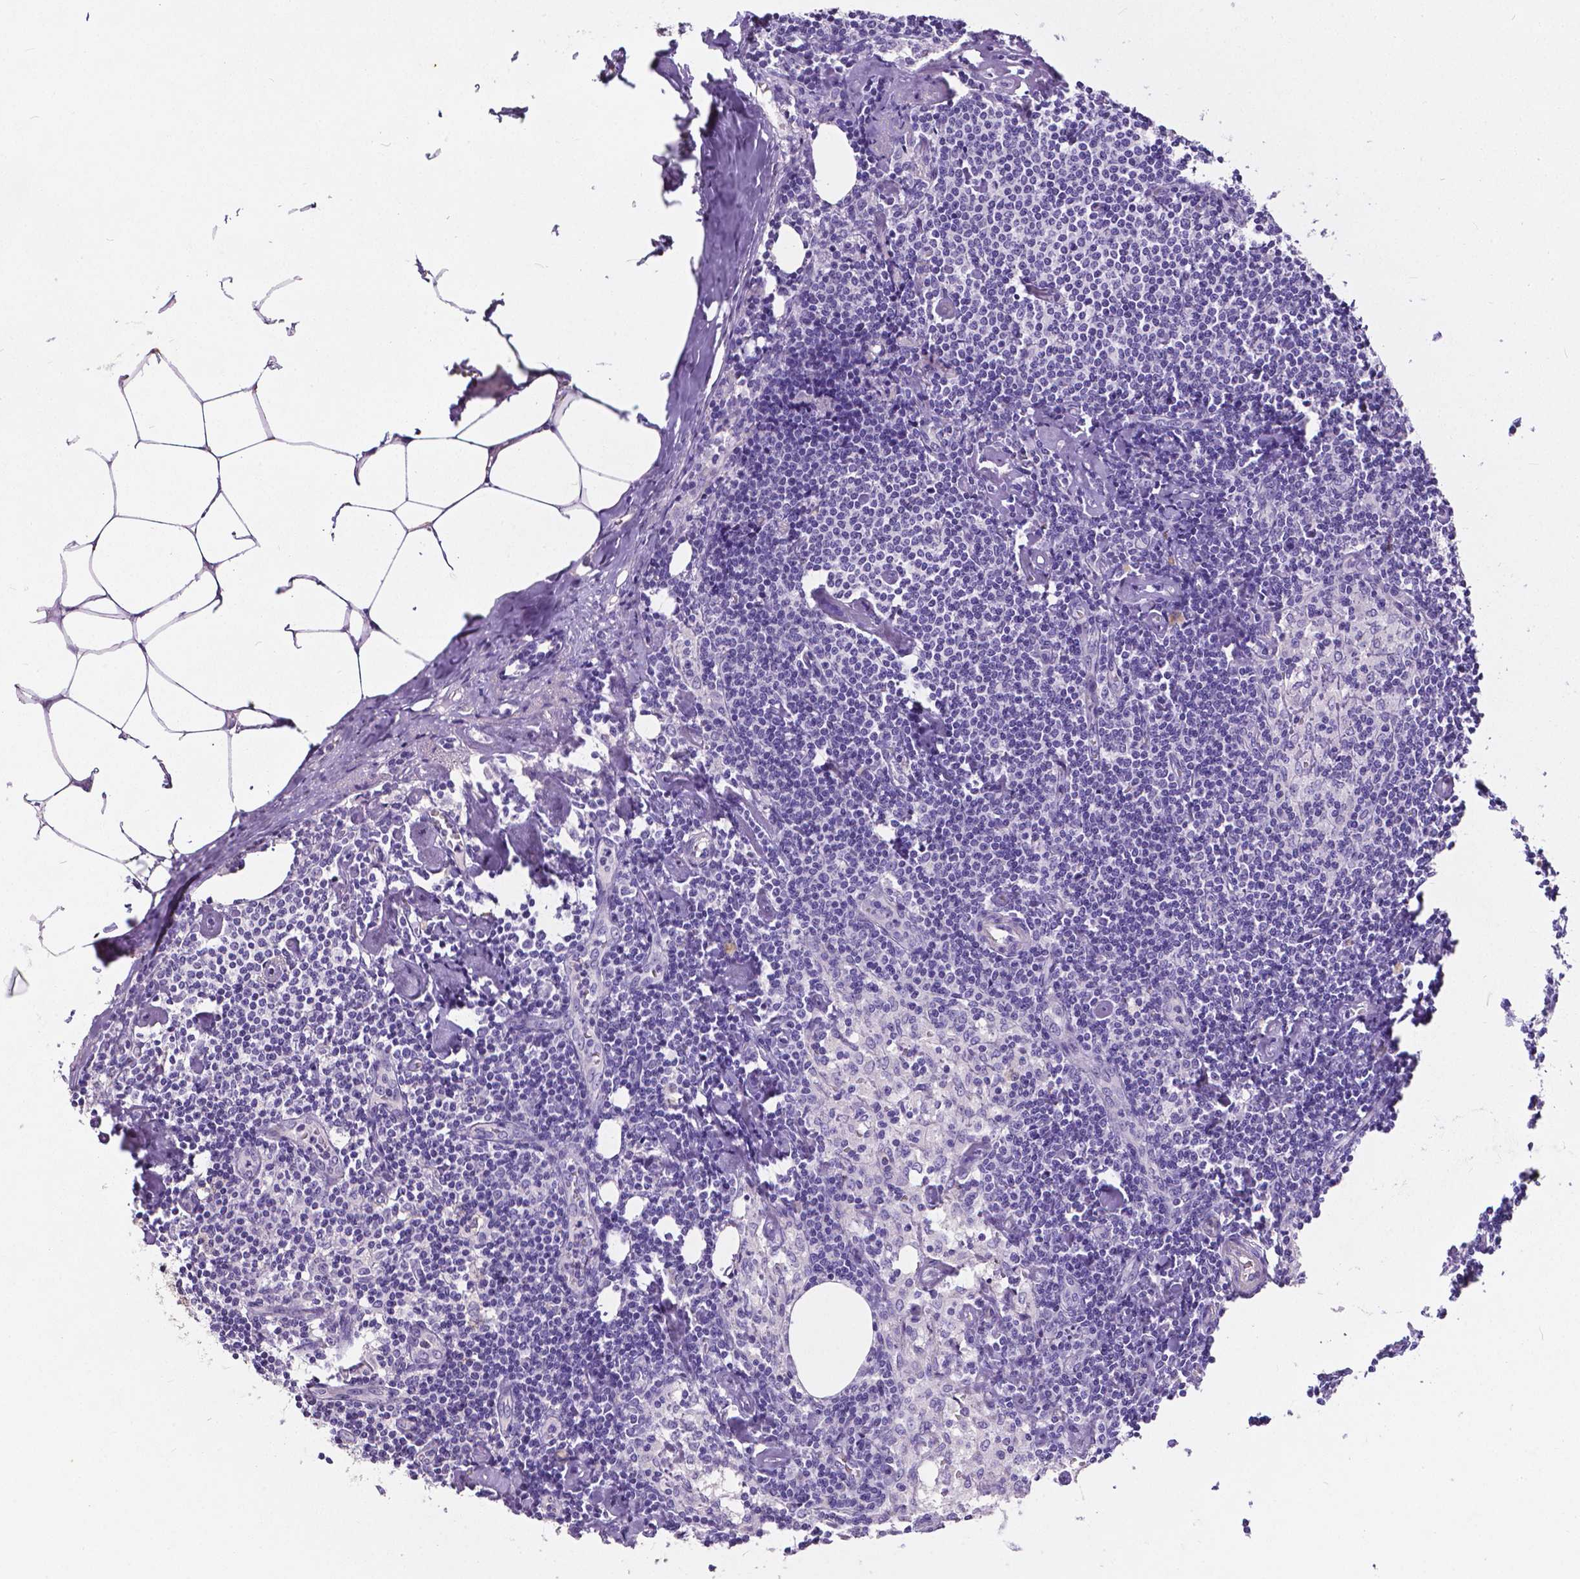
{"staining": {"intensity": "negative", "quantity": "none", "location": "none"}, "tissue": "lymph node", "cell_type": "Germinal center cells", "image_type": "normal", "snomed": [{"axis": "morphology", "description": "Normal tissue, NOS"}, {"axis": "topography", "description": "Lymph node"}], "caption": "Lymph node stained for a protein using IHC exhibits no positivity germinal center cells.", "gene": "OCLN", "patient": {"sex": "female", "age": 69}}